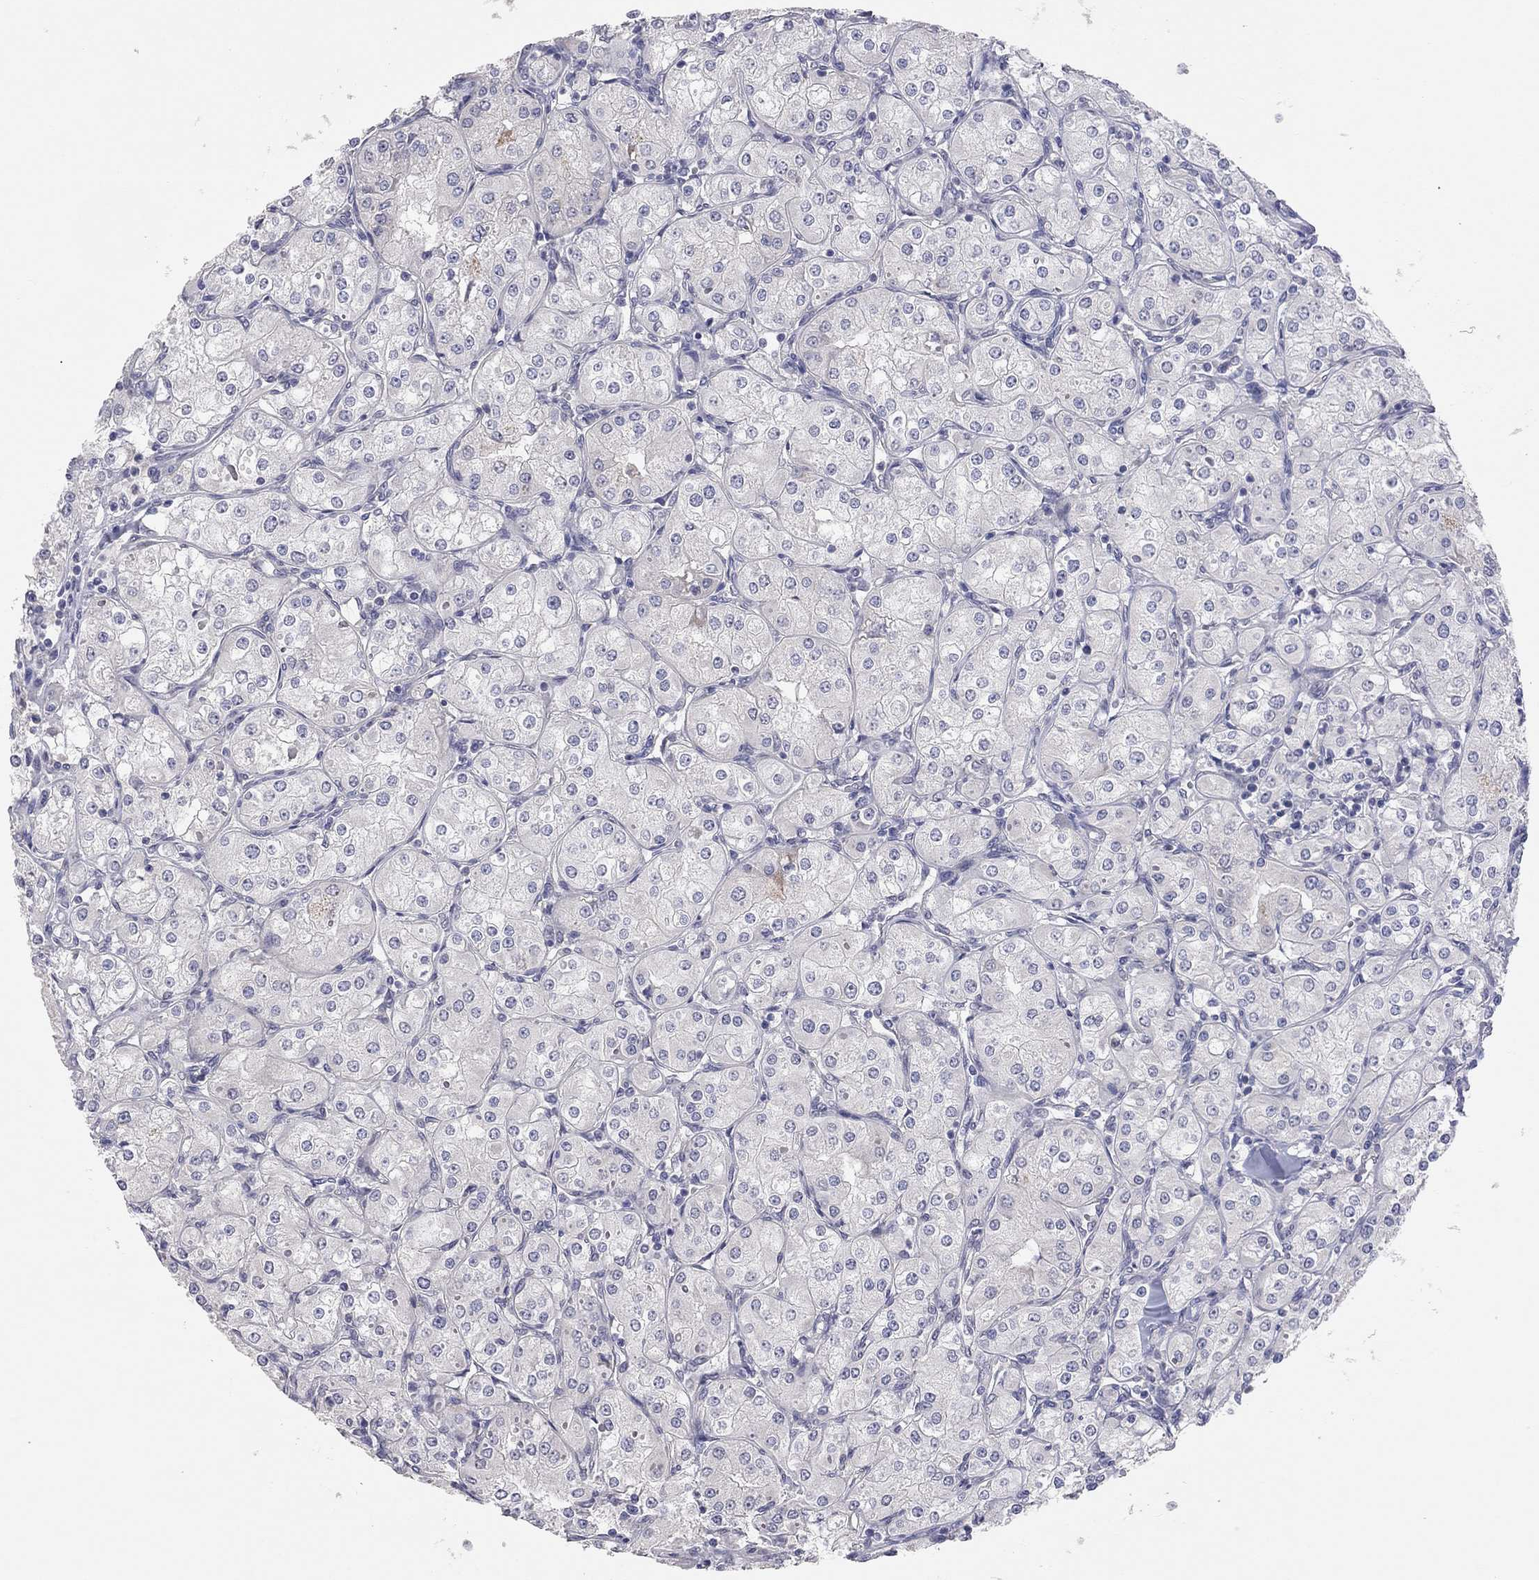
{"staining": {"intensity": "negative", "quantity": "none", "location": "none"}, "tissue": "renal cancer", "cell_type": "Tumor cells", "image_type": "cancer", "snomed": [{"axis": "morphology", "description": "Adenocarcinoma, NOS"}, {"axis": "topography", "description": "Kidney"}], "caption": "Renal cancer (adenocarcinoma) was stained to show a protein in brown. There is no significant staining in tumor cells.", "gene": "KCNB1", "patient": {"sex": "male", "age": 77}}